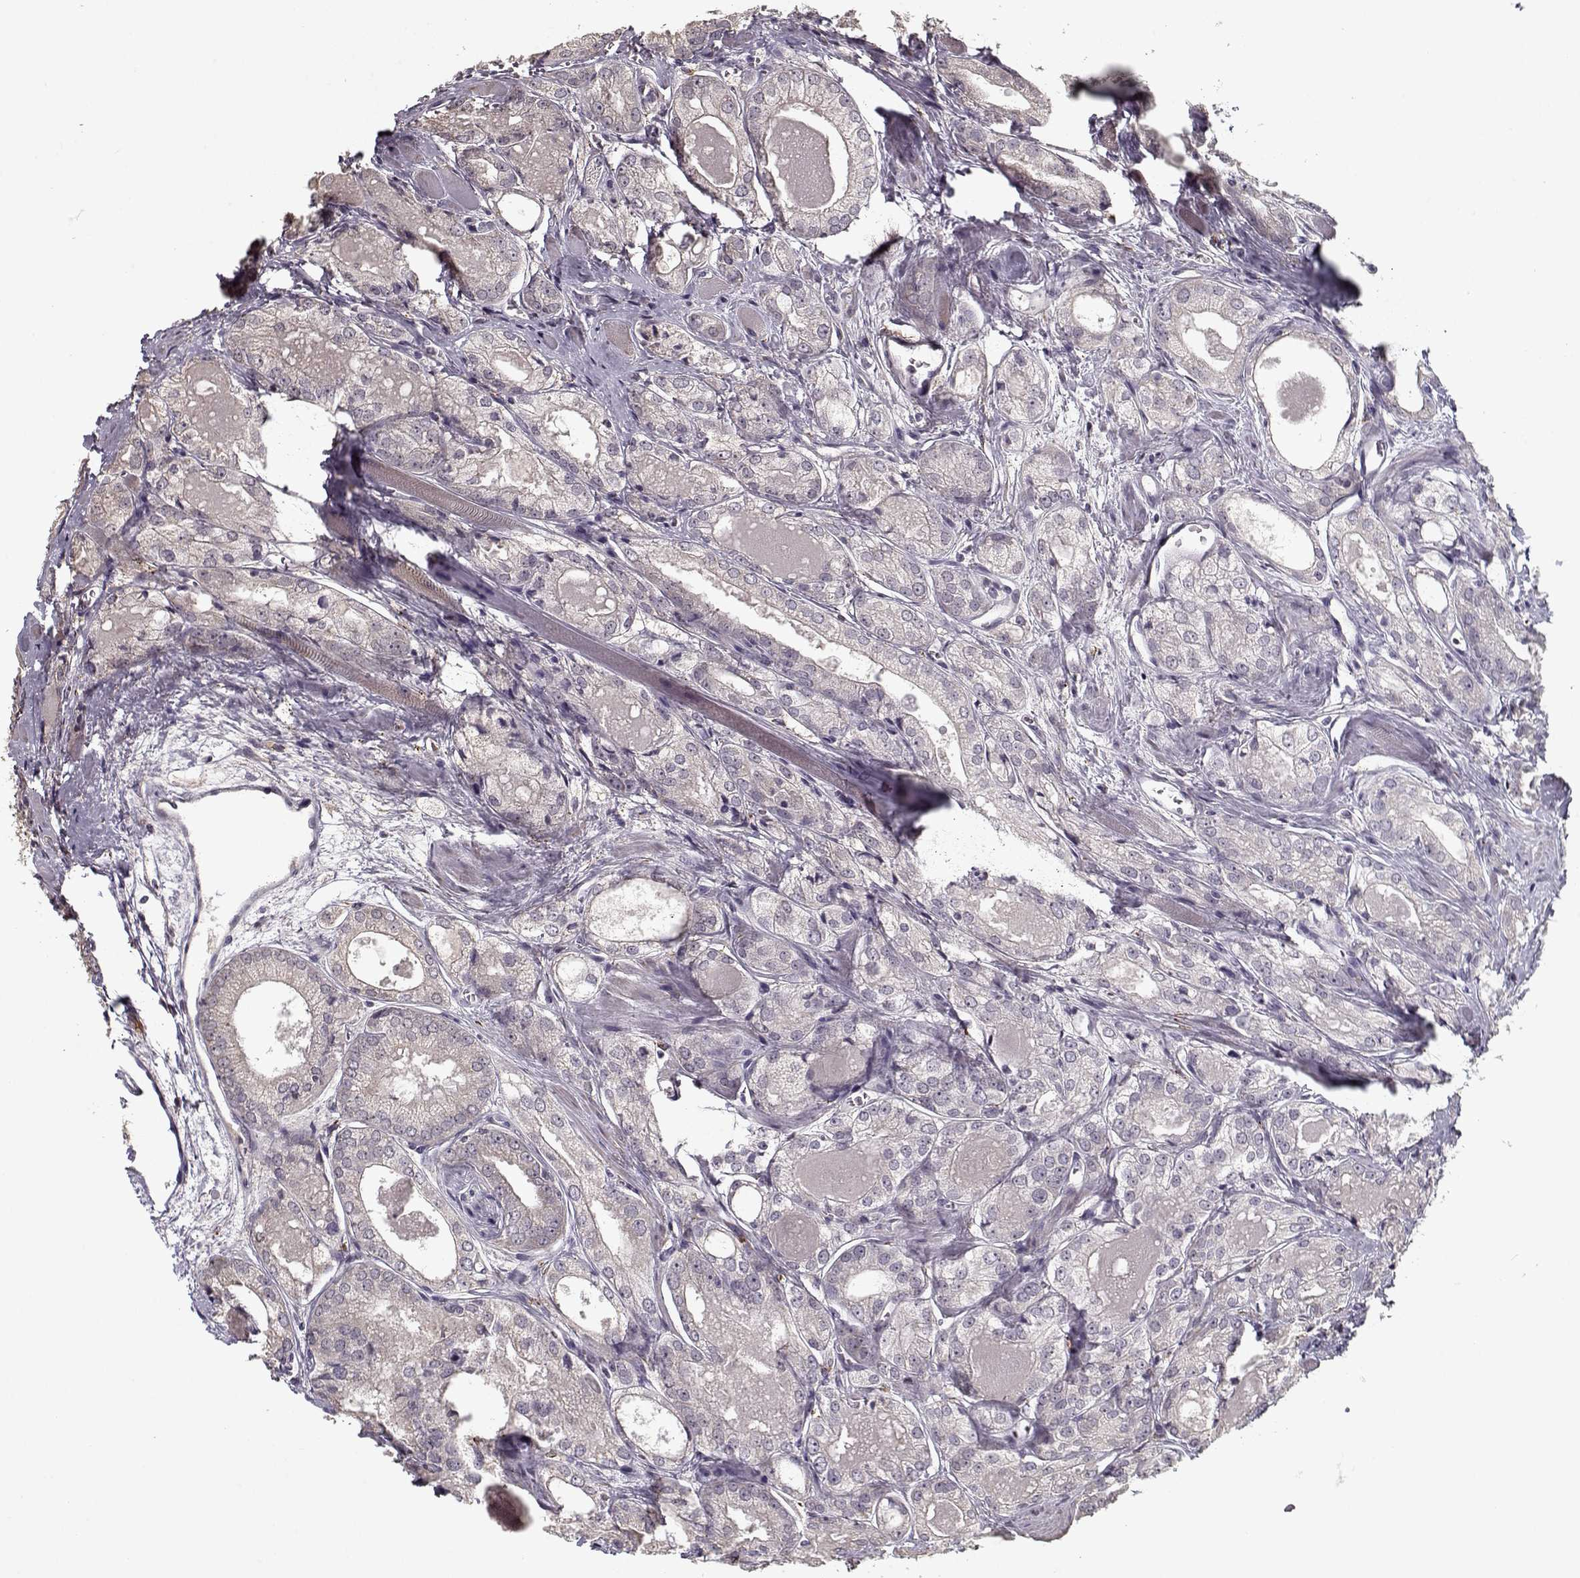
{"staining": {"intensity": "weak", "quantity": "25%-75%", "location": "cytoplasmic/membranous"}, "tissue": "prostate cancer", "cell_type": "Tumor cells", "image_type": "cancer", "snomed": [{"axis": "morphology", "description": "Adenocarcinoma, NOS"}, {"axis": "morphology", "description": "Adenocarcinoma, High grade"}, {"axis": "topography", "description": "Prostate"}], "caption": "IHC micrograph of human prostate cancer stained for a protein (brown), which demonstrates low levels of weak cytoplasmic/membranous expression in approximately 25%-75% of tumor cells.", "gene": "IMMP1L", "patient": {"sex": "male", "age": 70}}